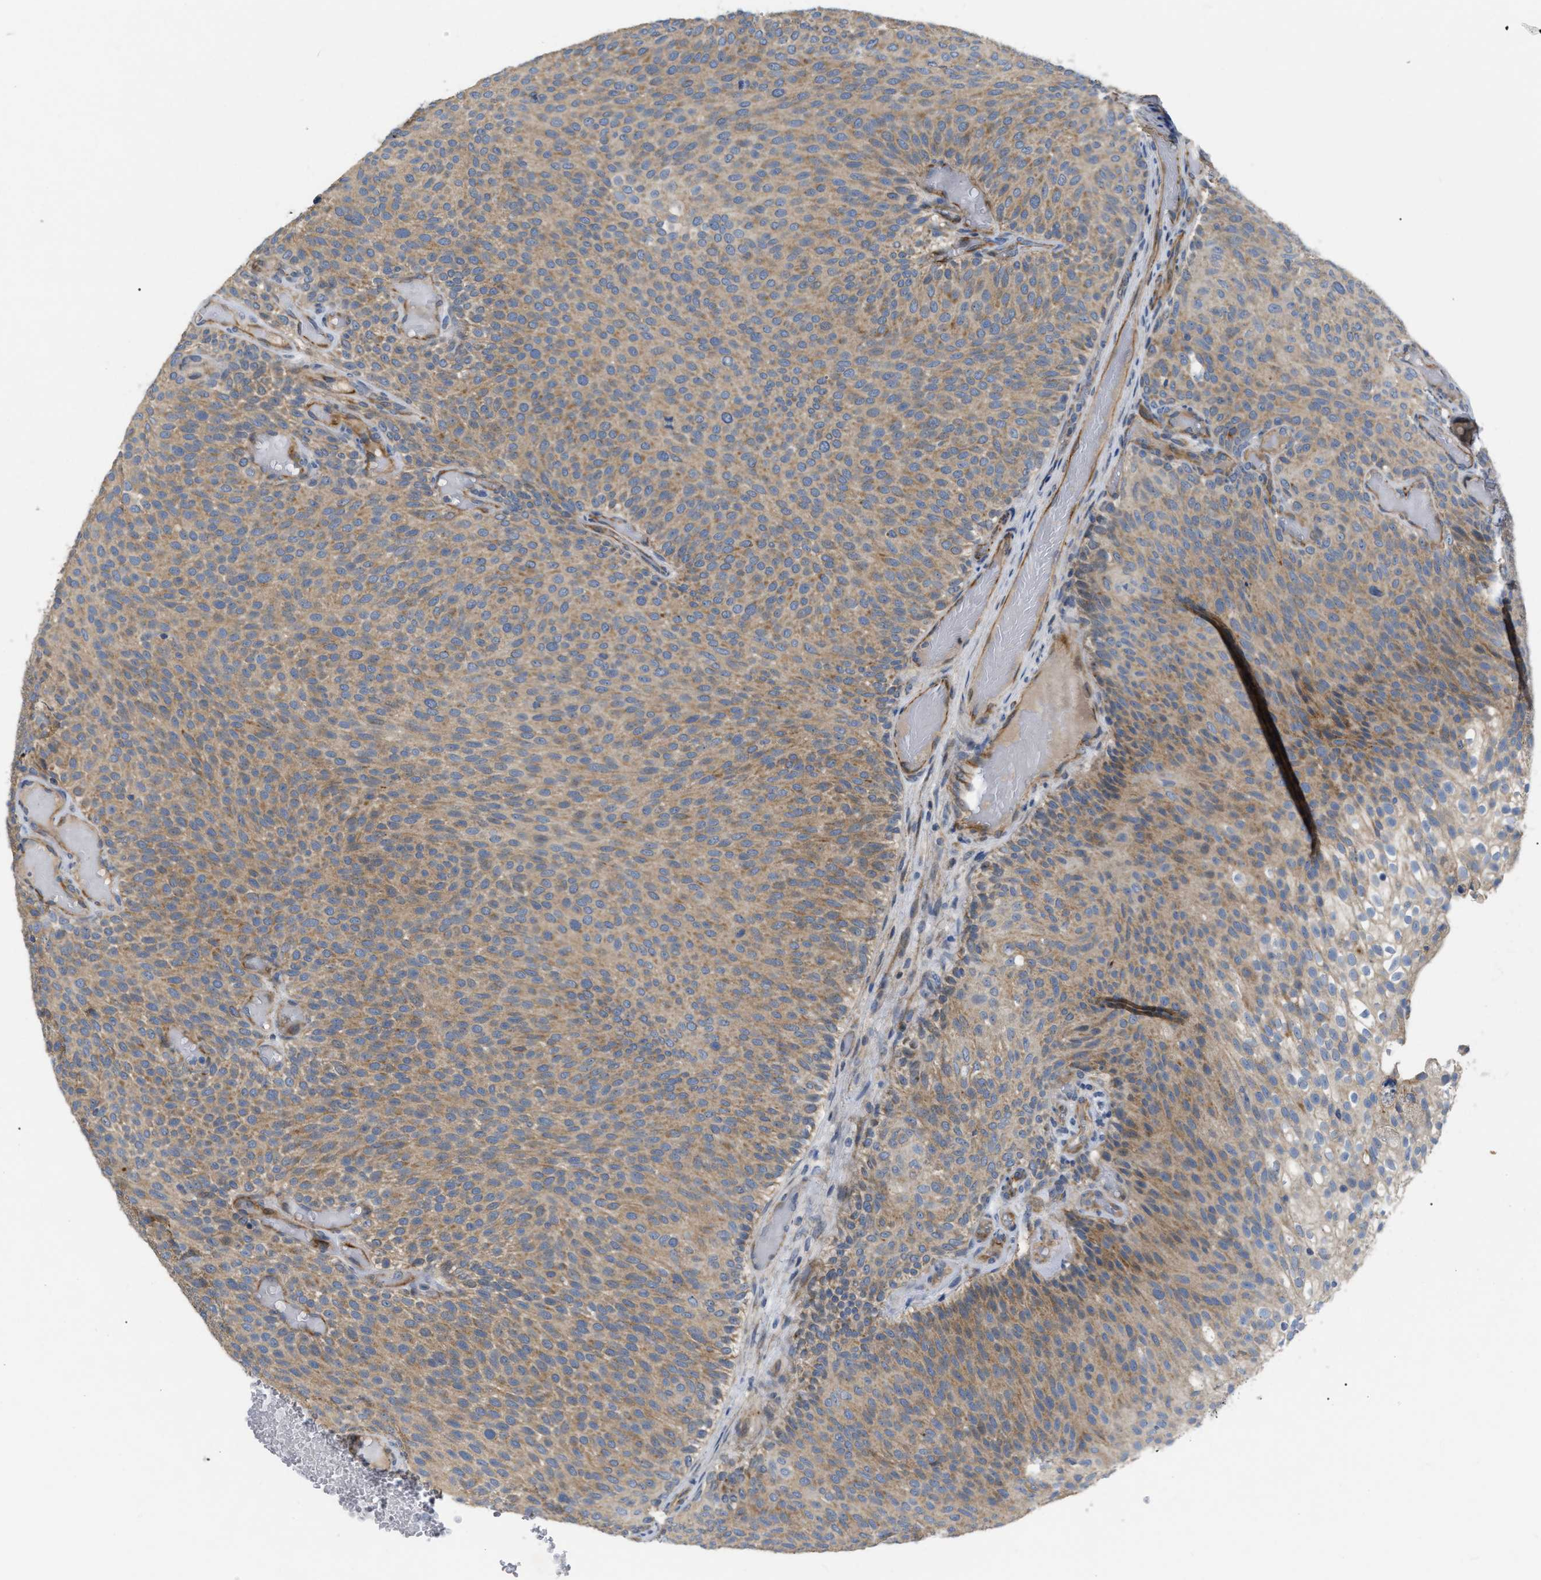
{"staining": {"intensity": "moderate", "quantity": ">75%", "location": "cytoplasmic/membranous"}, "tissue": "urothelial cancer", "cell_type": "Tumor cells", "image_type": "cancer", "snomed": [{"axis": "morphology", "description": "Urothelial carcinoma, Low grade"}, {"axis": "topography", "description": "Urinary bladder"}], "caption": "An IHC image of neoplastic tissue is shown. Protein staining in brown shows moderate cytoplasmic/membranous positivity in urothelial cancer within tumor cells.", "gene": "DHX58", "patient": {"sex": "male", "age": 78}}